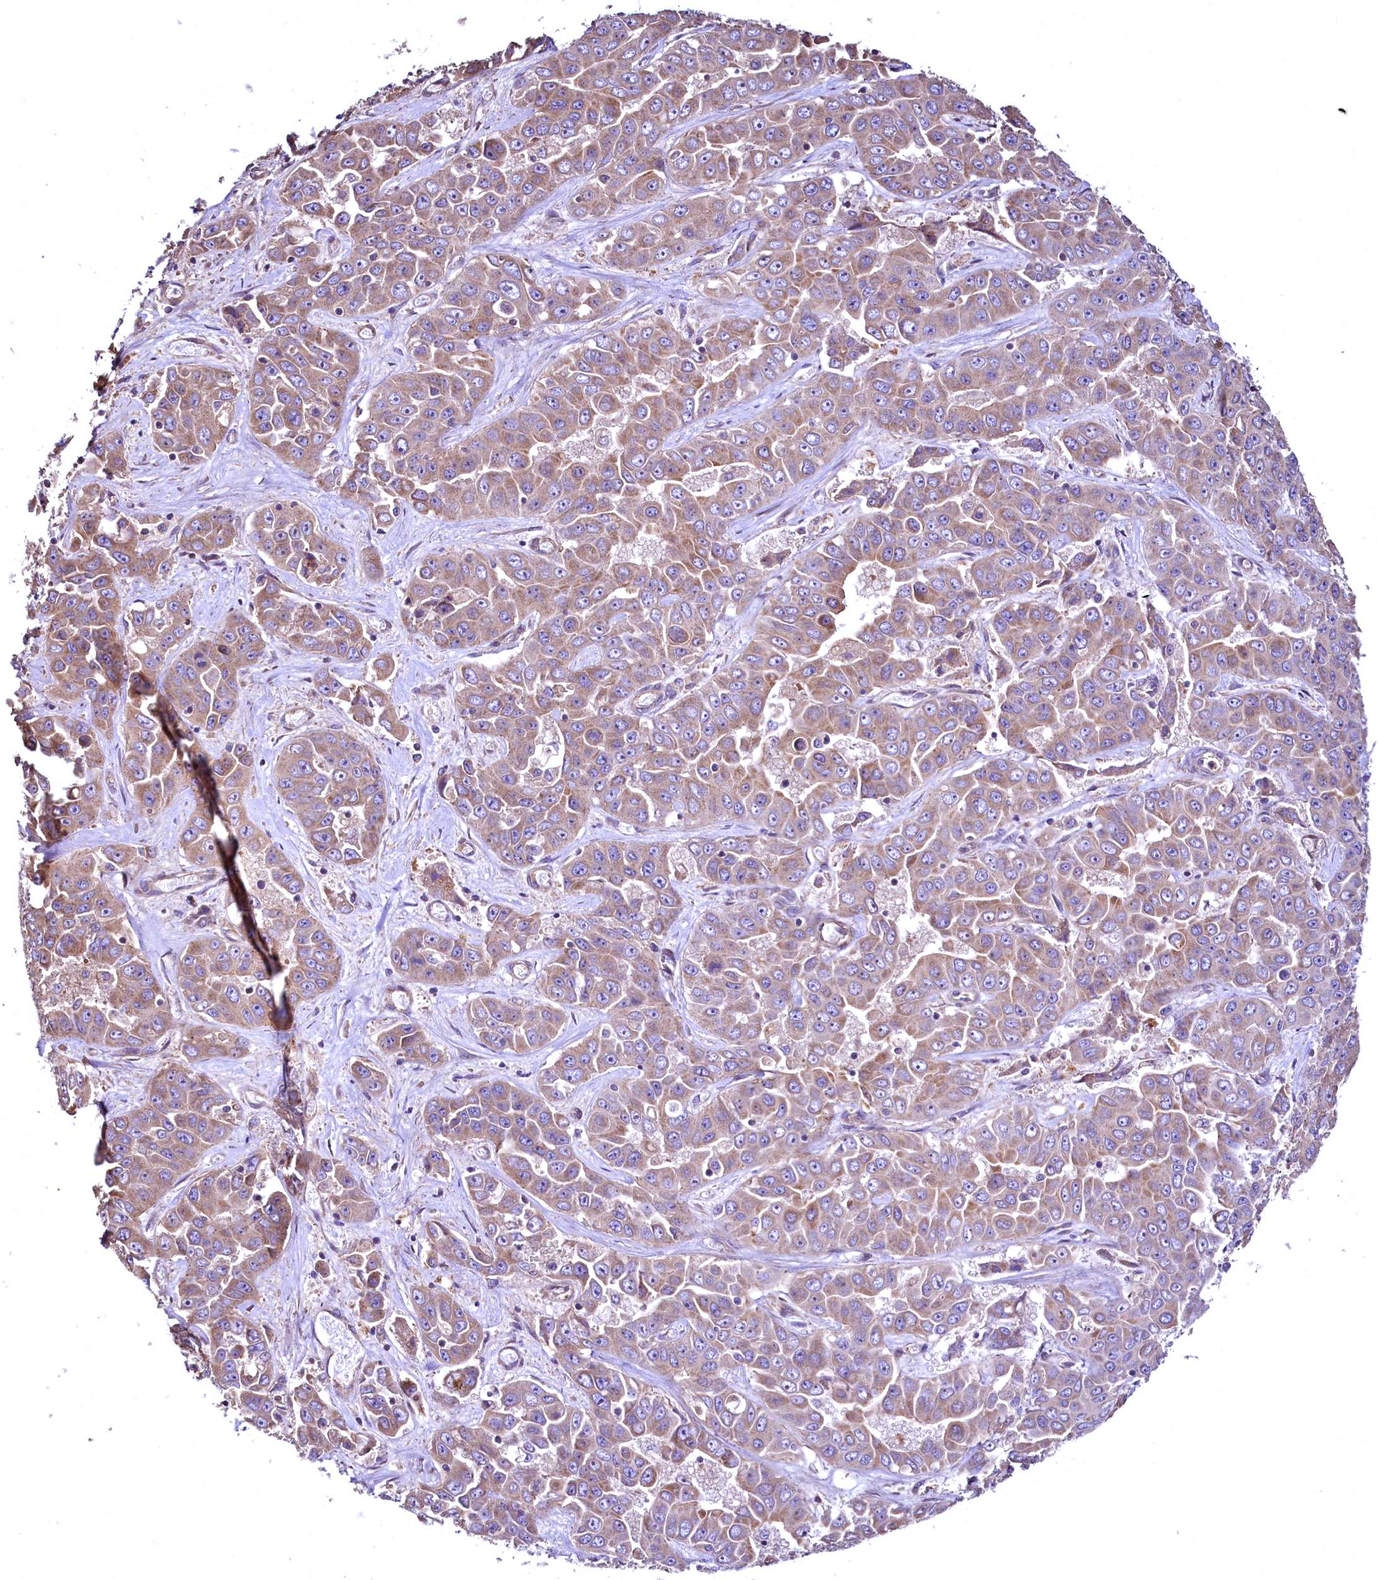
{"staining": {"intensity": "moderate", "quantity": ">75%", "location": "cytoplasmic/membranous"}, "tissue": "liver cancer", "cell_type": "Tumor cells", "image_type": "cancer", "snomed": [{"axis": "morphology", "description": "Cholangiocarcinoma"}, {"axis": "topography", "description": "Liver"}], "caption": "This is an image of immunohistochemistry staining of liver cancer, which shows moderate staining in the cytoplasmic/membranous of tumor cells.", "gene": "TBCEL", "patient": {"sex": "female", "age": 52}}